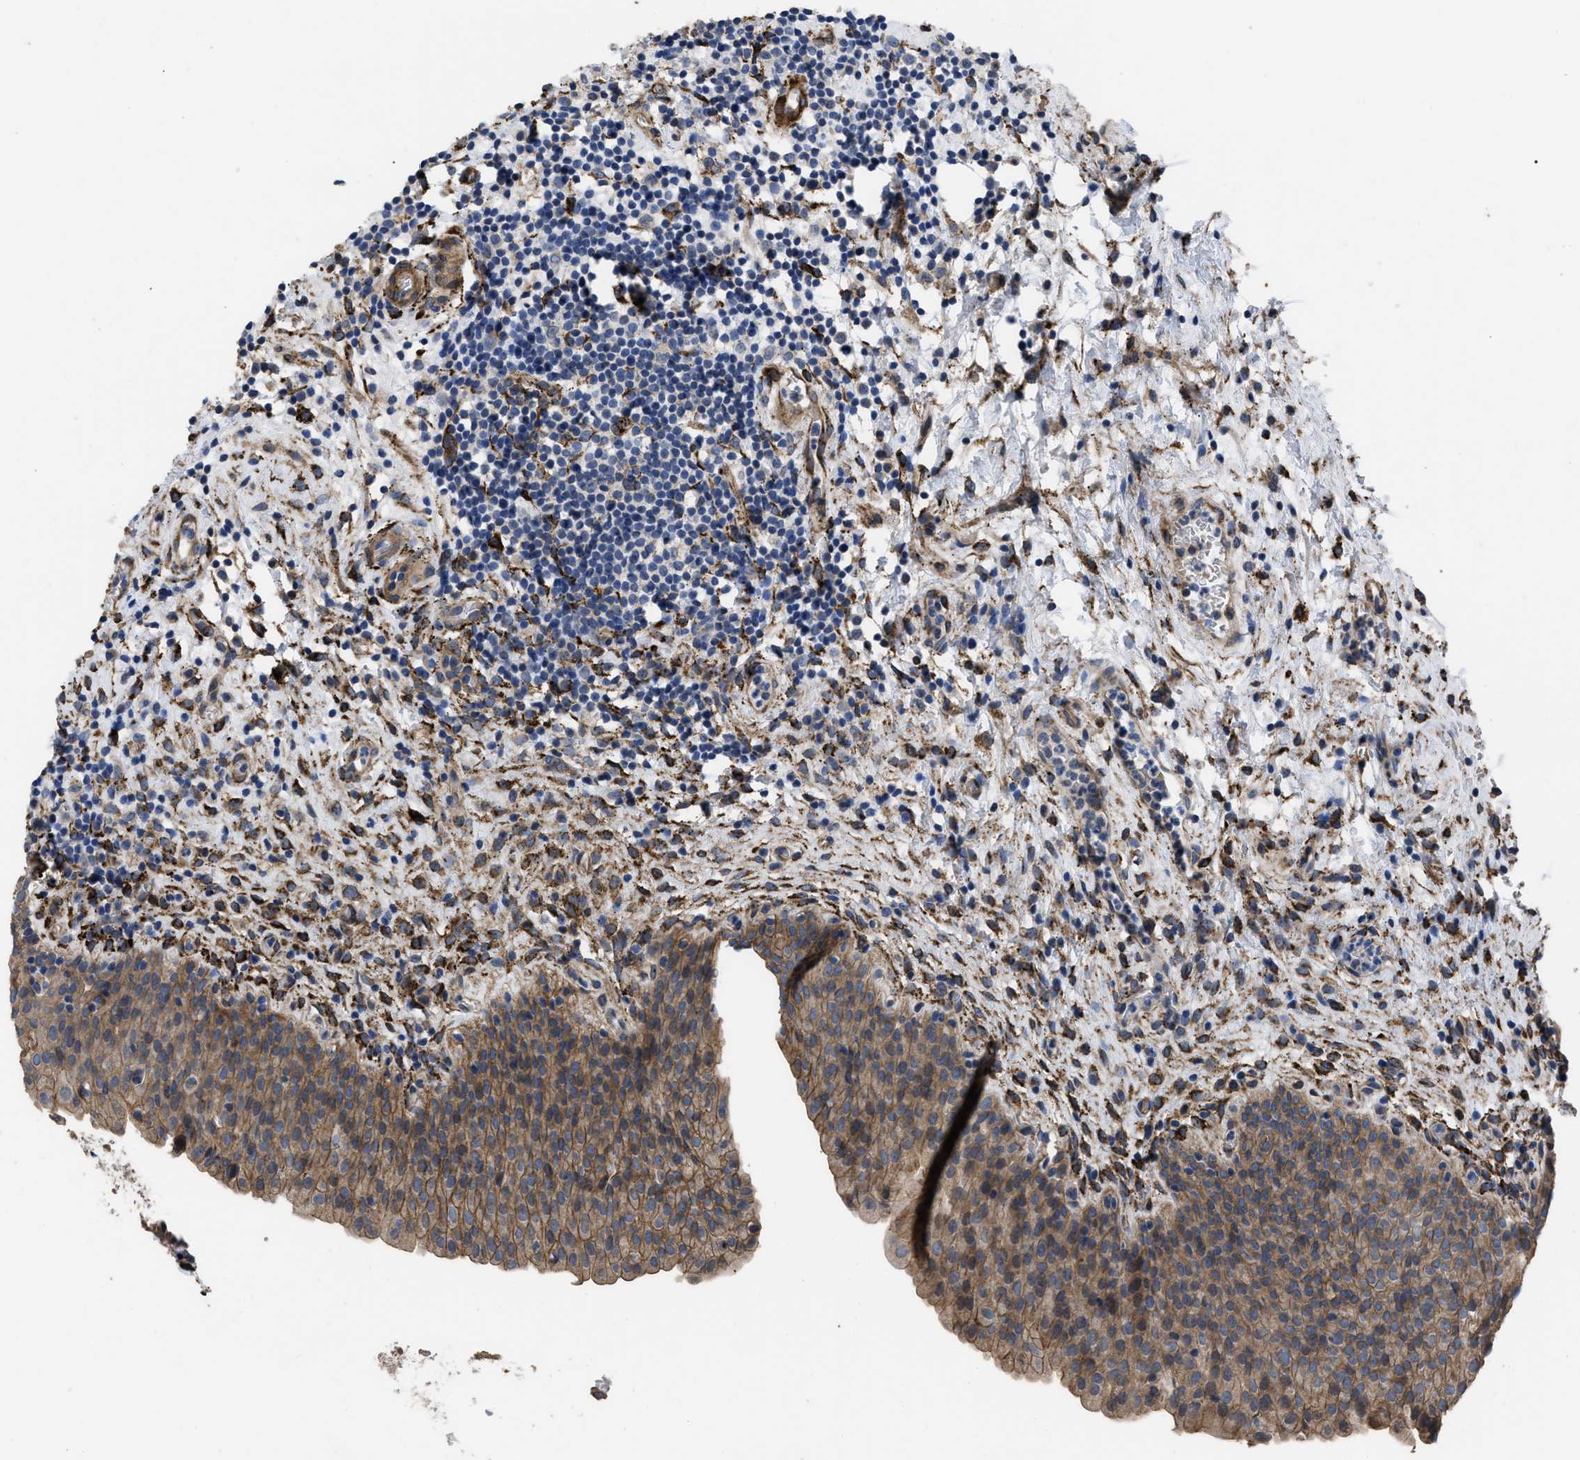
{"staining": {"intensity": "moderate", "quantity": ">75%", "location": "cytoplasmic/membranous"}, "tissue": "urinary bladder", "cell_type": "Urothelial cells", "image_type": "normal", "snomed": [{"axis": "morphology", "description": "Normal tissue, NOS"}, {"axis": "topography", "description": "Urinary bladder"}], "caption": "DAB (3,3'-diaminobenzidine) immunohistochemical staining of benign human urinary bladder reveals moderate cytoplasmic/membranous protein positivity in approximately >75% of urothelial cells.", "gene": "SQLE", "patient": {"sex": "male", "age": 37}}